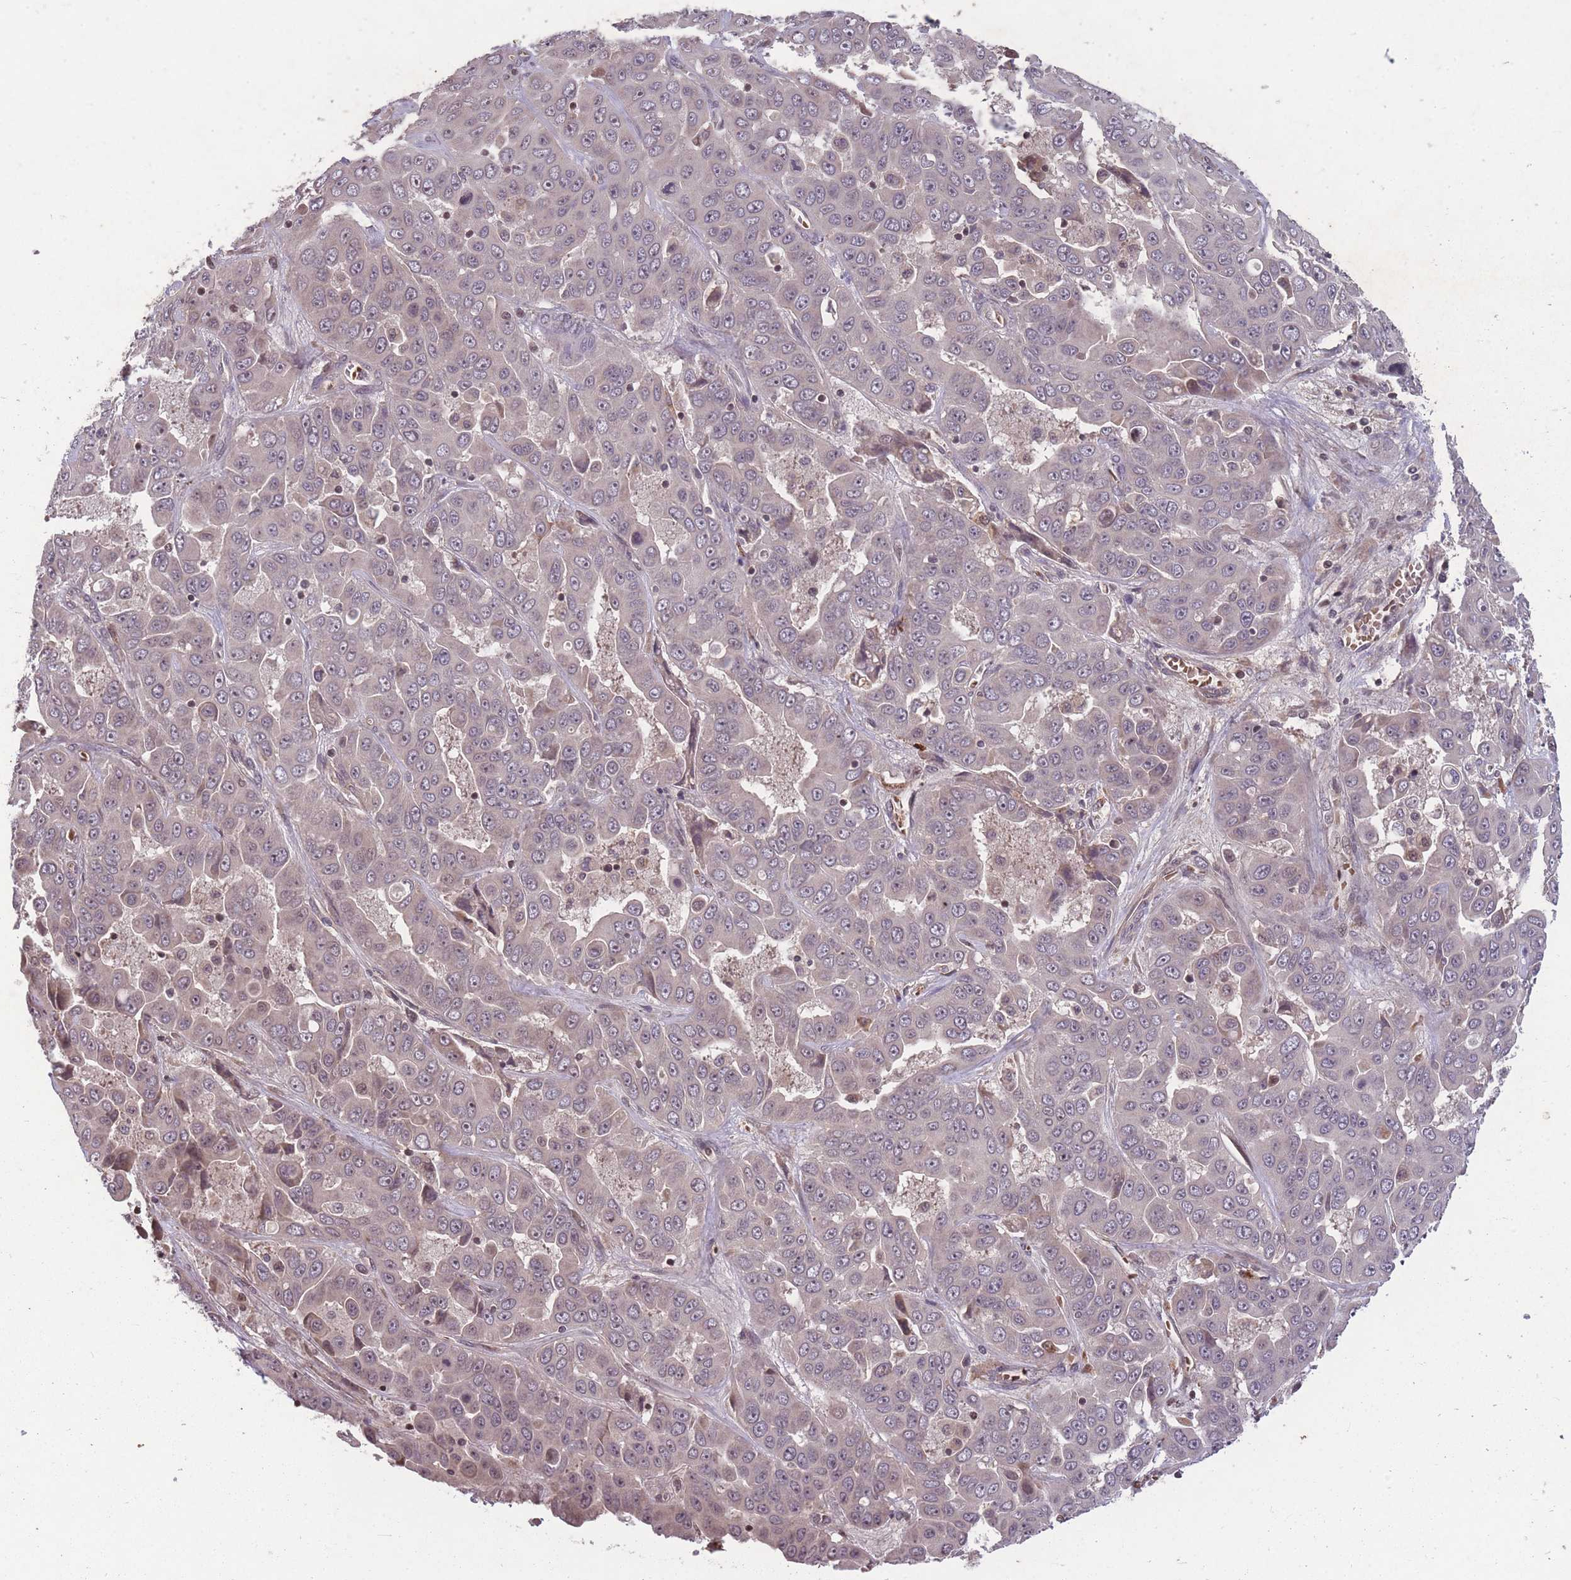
{"staining": {"intensity": "negative", "quantity": "none", "location": "none"}, "tissue": "liver cancer", "cell_type": "Tumor cells", "image_type": "cancer", "snomed": [{"axis": "morphology", "description": "Cholangiocarcinoma"}, {"axis": "topography", "description": "Liver"}], "caption": "An immunohistochemistry photomicrograph of liver cholangiocarcinoma is shown. There is no staining in tumor cells of liver cholangiocarcinoma. Nuclei are stained in blue.", "gene": "GGT5", "patient": {"sex": "female", "age": 52}}